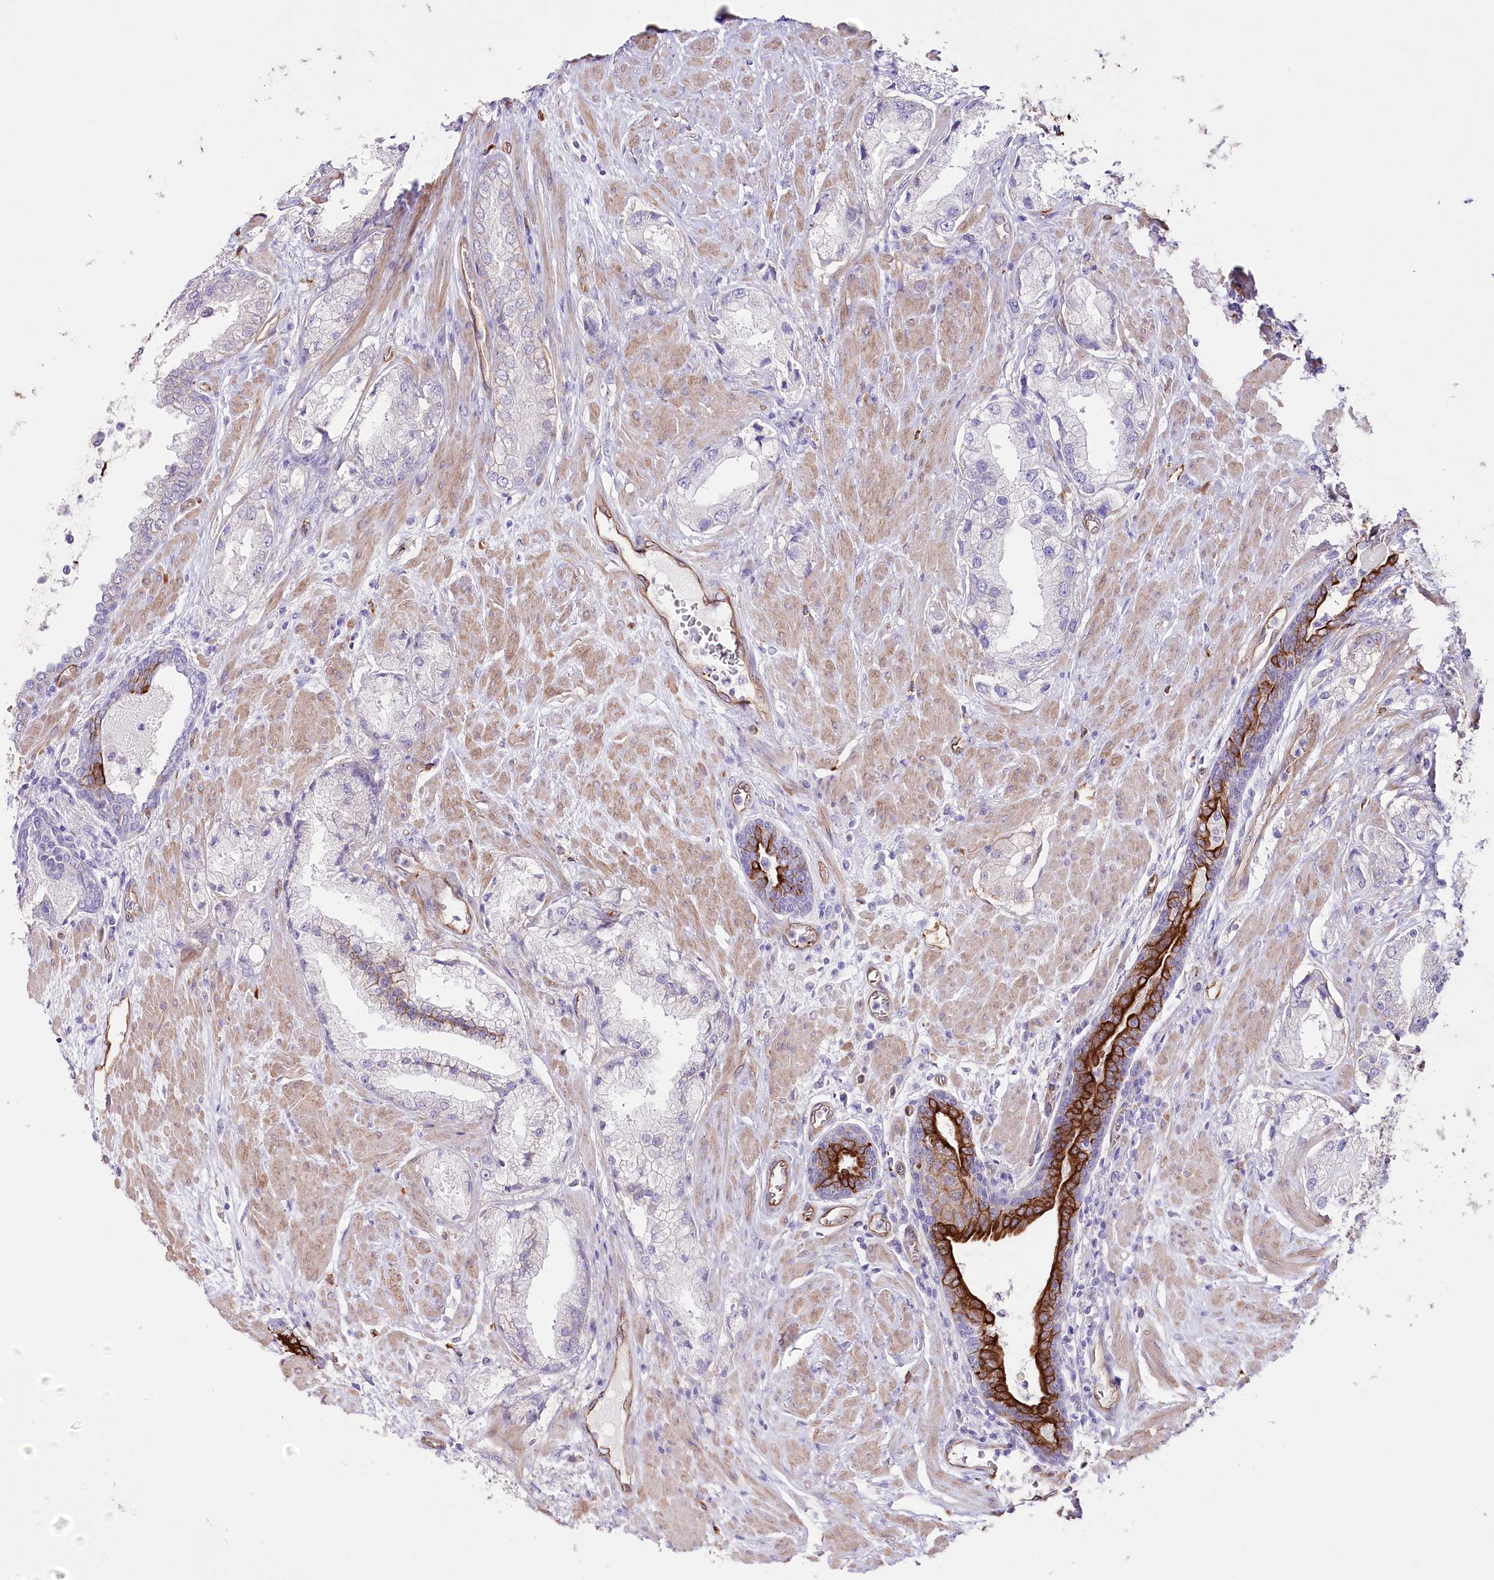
{"staining": {"intensity": "negative", "quantity": "none", "location": "none"}, "tissue": "prostate cancer", "cell_type": "Tumor cells", "image_type": "cancer", "snomed": [{"axis": "morphology", "description": "Adenocarcinoma, Low grade"}, {"axis": "topography", "description": "Prostate"}], "caption": "The histopathology image displays no significant staining in tumor cells of low-grade adenocarcinoma (prostate).", "gene": "SLC39A10", "patient": {"sex": "male", "age": 67}}